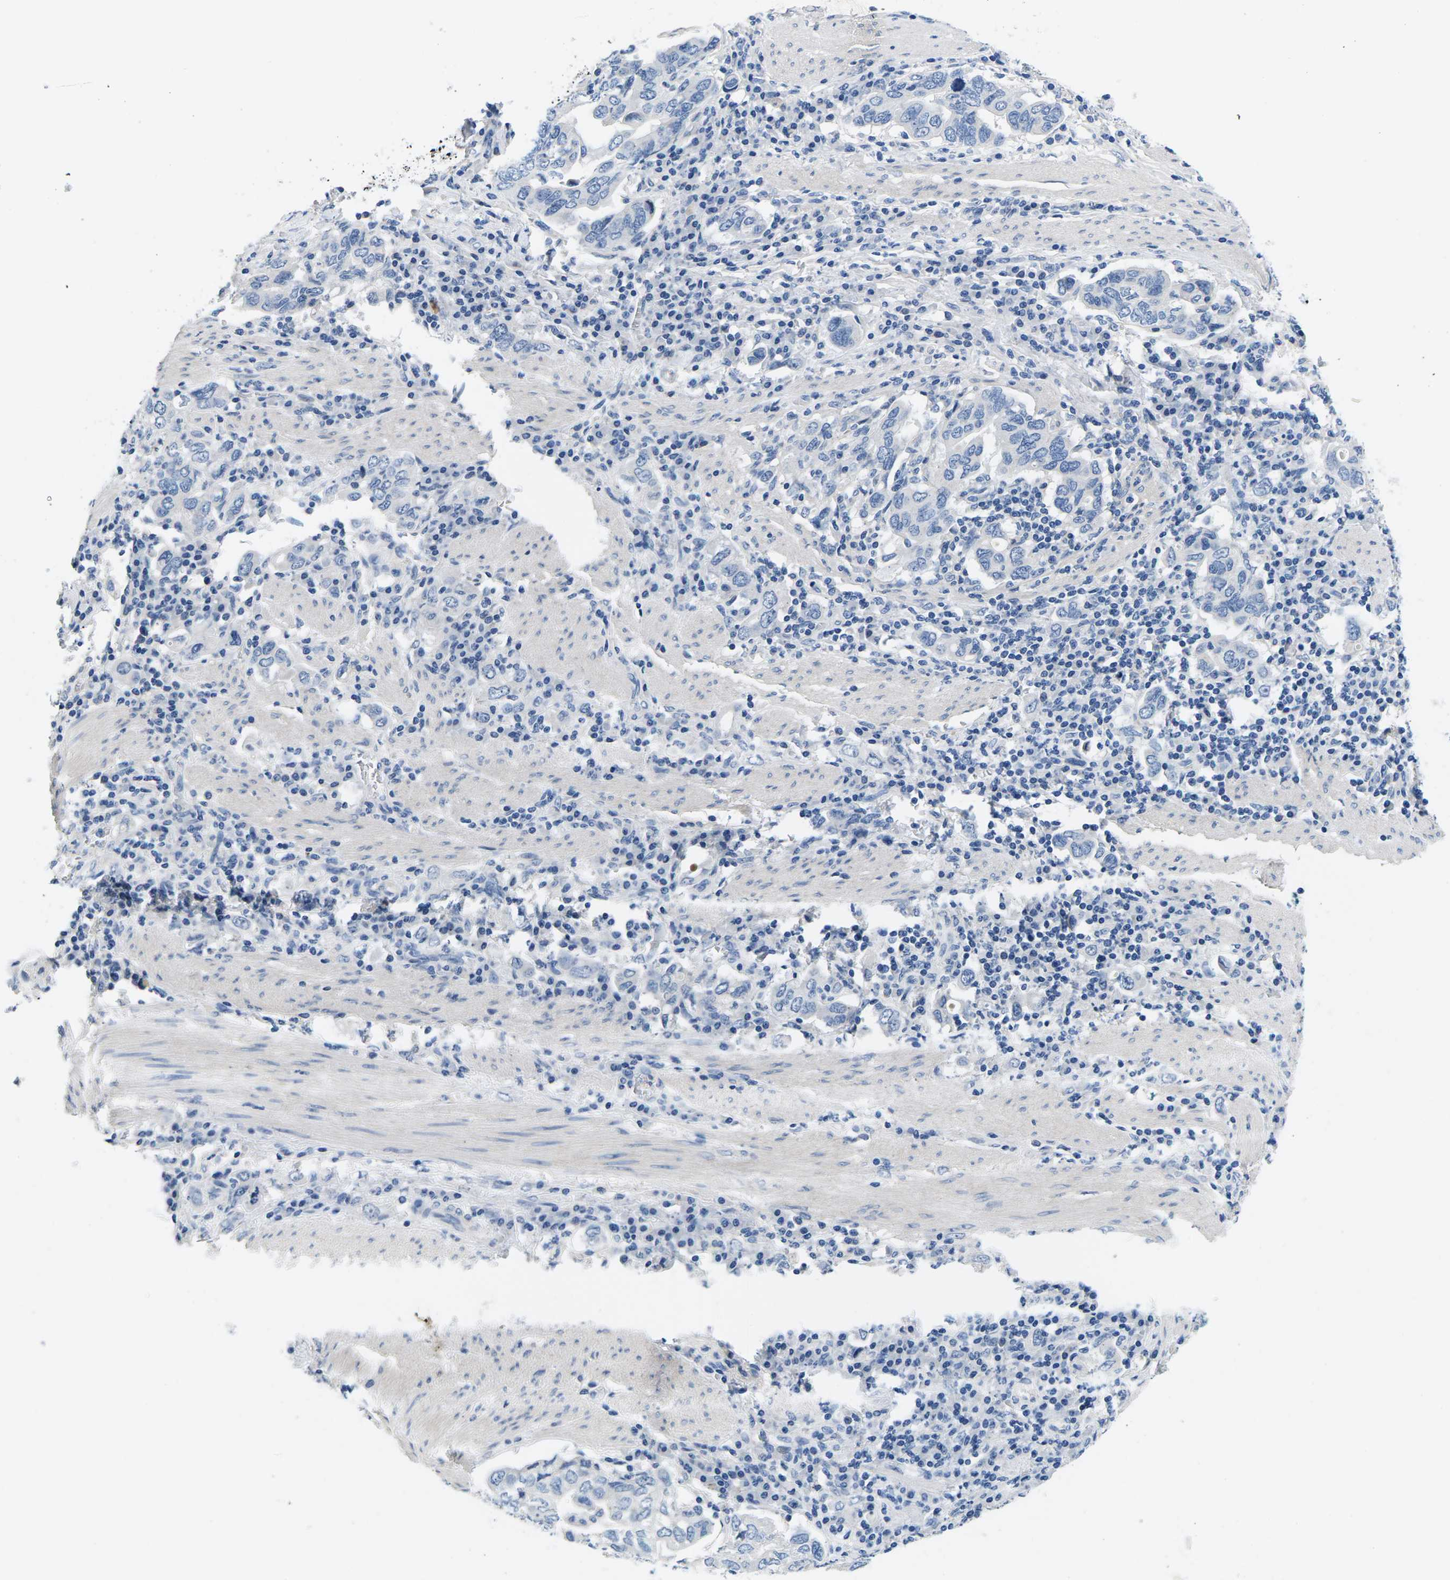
{"staining": {"intensity": "negative", "quantity": "none", "location": "none"}, "tissue": "stomach cancer", "cell_type": "Tumor cells", "image_type": "cancer", "snomed": [{"axis": "morphology", "description": "Adenocarcinoma, NOS"}, {"axis": "topography", "description": "Stomach, upper"}], "caption": "Adenocarcinoma (stomach) was stained to show a protein in brown. There is no significant expression in tumor cells.", "gene": "TSPAN2", "patient": {"sex": "male", "age": 62}}